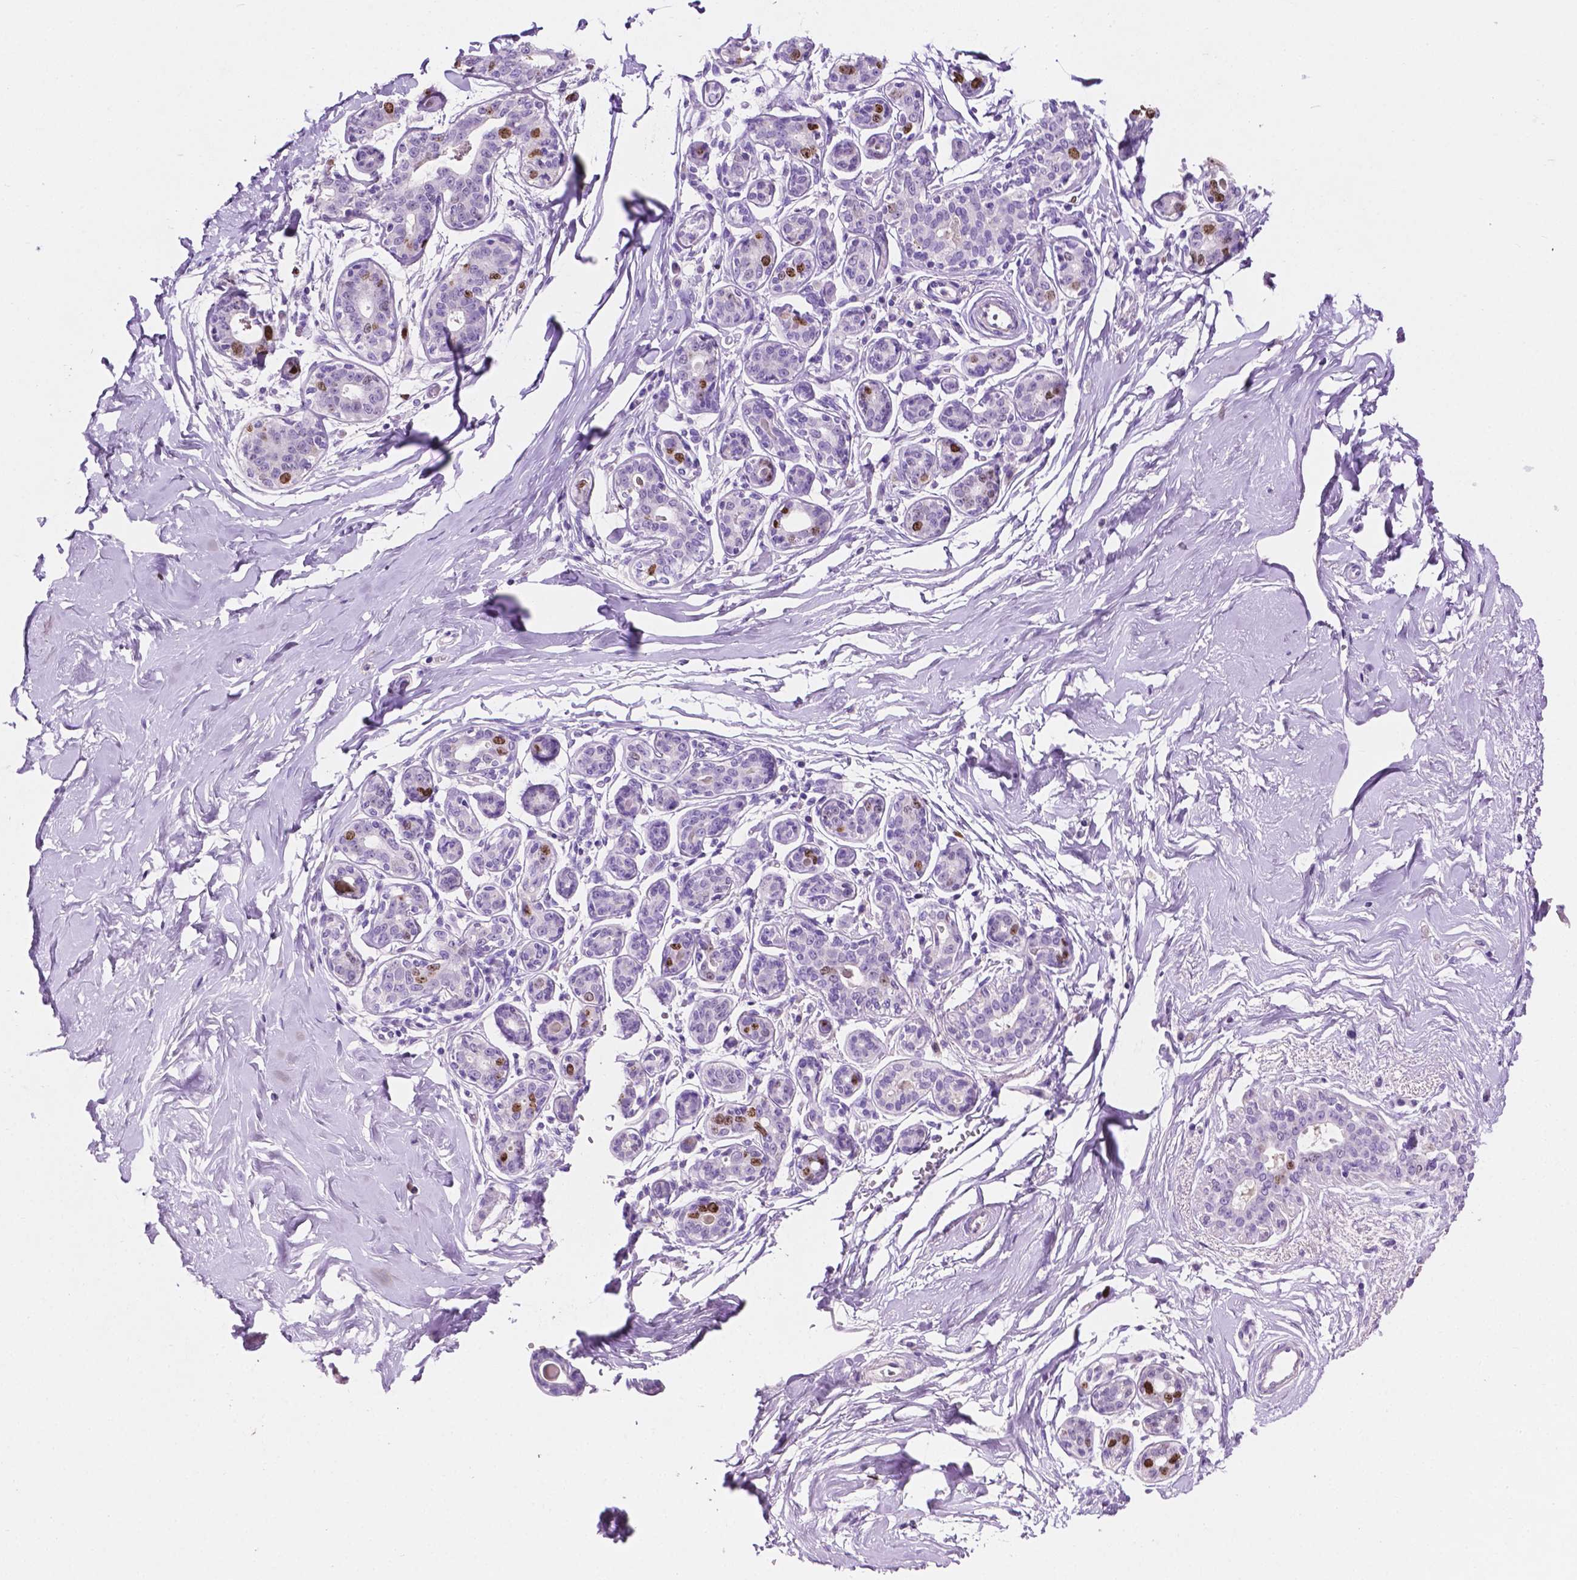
{"staining": {"intensity": "negative", "quantity": "none", "location": "none"}, "tissue": "breast", "cell_type": "Adipocytes", "image_type": "normal", "snomed": [{"axis": "morphology", "description": "Normal tissue, NOS"}, {"axis": "topography", "description": "Skin"}, {"axis": "topography", "description": "Breast"}], "caption": "High power microscopy photomicrograph of an immunohistochemistry image of normal breast, revealing no significant staining in adipocytes. The staining was performed using DAB (3,3'-diaminobenzidine) to visualize the protein expression in brown, while the nuclei were stained in blue with hematoxylin (Magnification: 20x).", "gene": "SIAH2", "patient": {"sex": "female", "age": 43}}